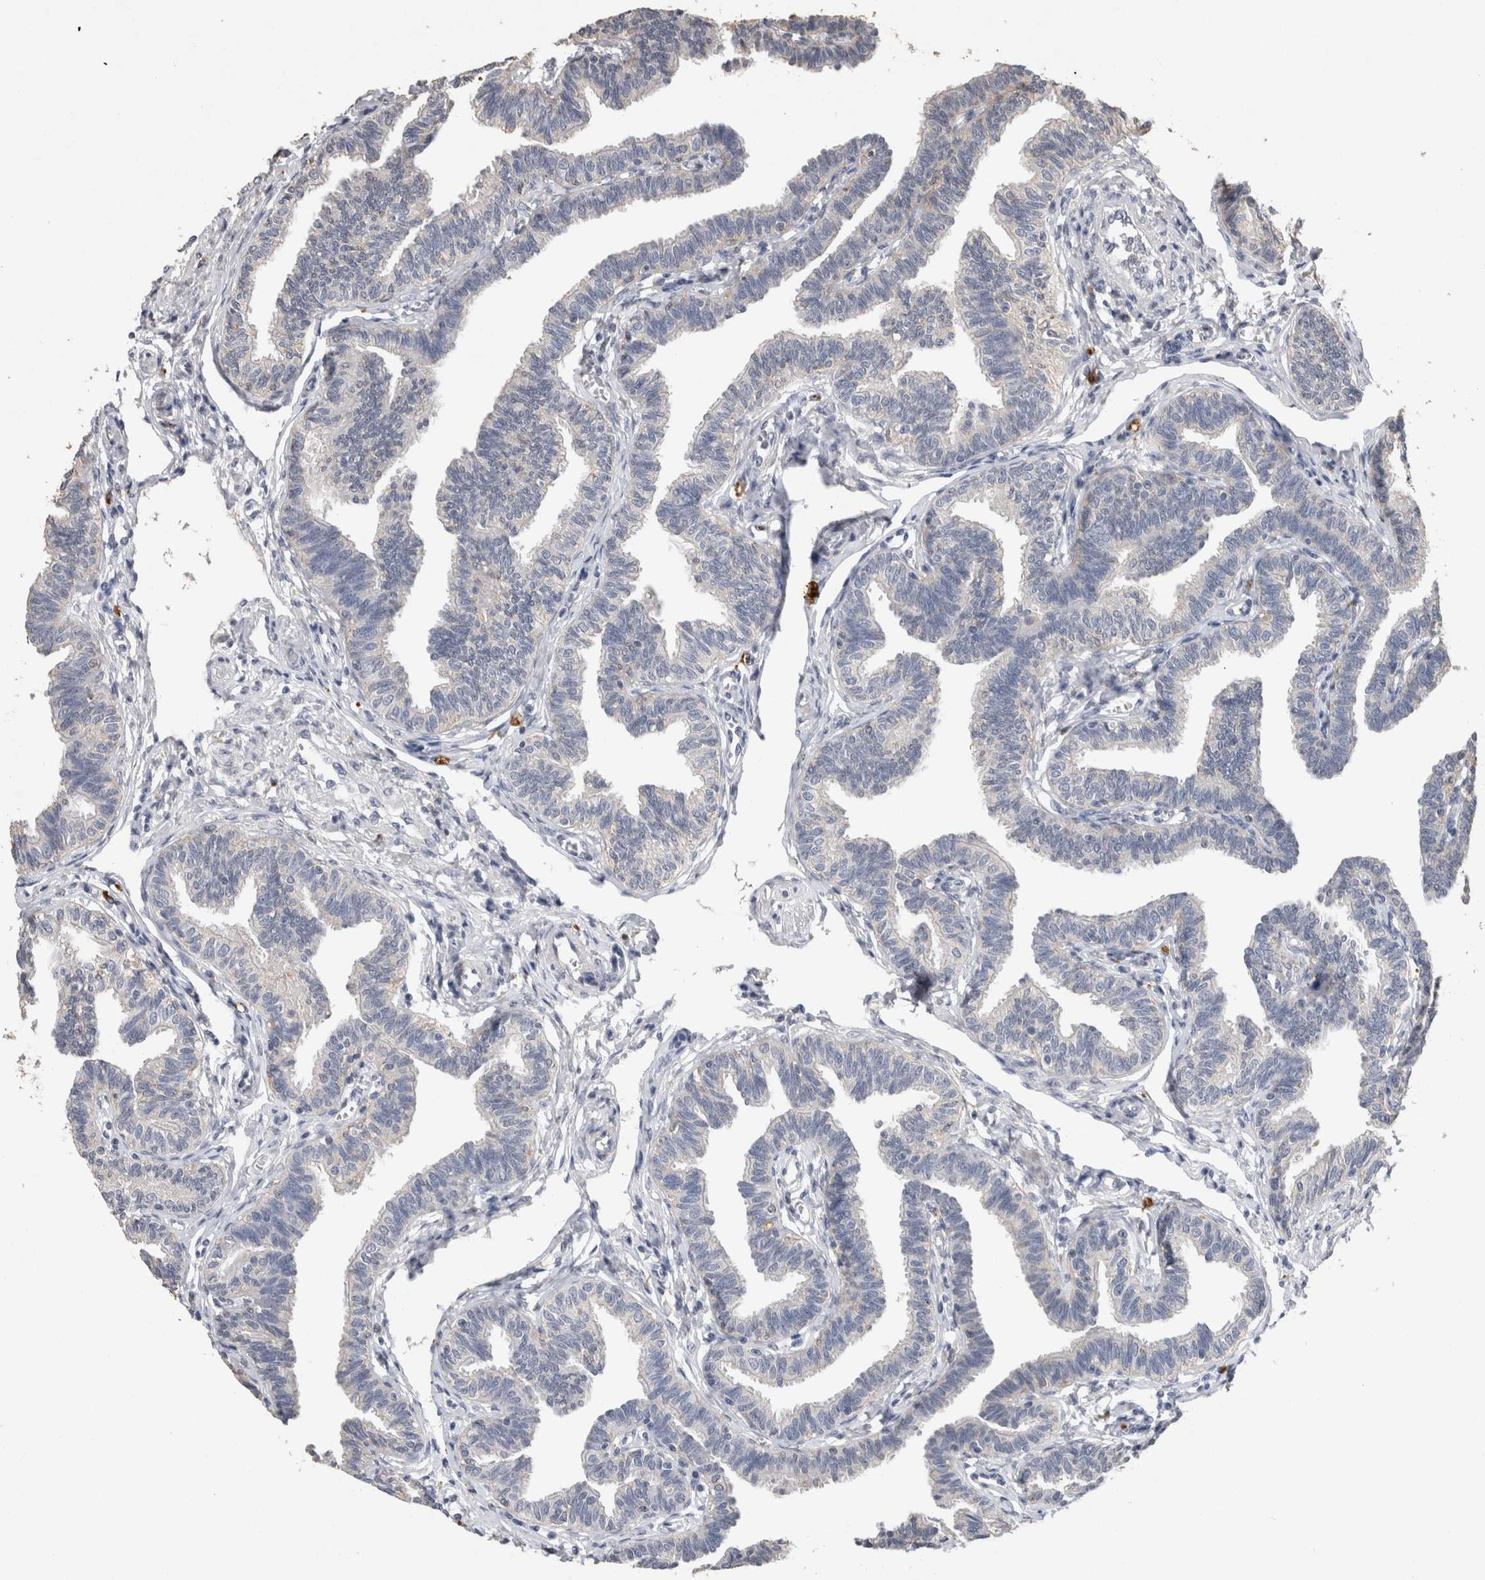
{"staining": {"intensity": "negative", "quantity": "none", "location": "none"}, "tissue": "fallopian tube", "cell_type": "Glandular cells", "image_type": "normal", "snomed": [{"axis": "morphology", "description": "Normal tissue, NOS"}, {"axis": "topography", "description": "Fallopian tube"}, {"axis": "topography", "description": "Ovary"}], "caption": "Fallopian tube was stained to show a protein in brown. There is no significant positivity in glandular cells. (Brightfield microscopy of DAB IHC at high magnification).", "gene": "CNTFR", "patient": {"sex": "female", "age": 23}}